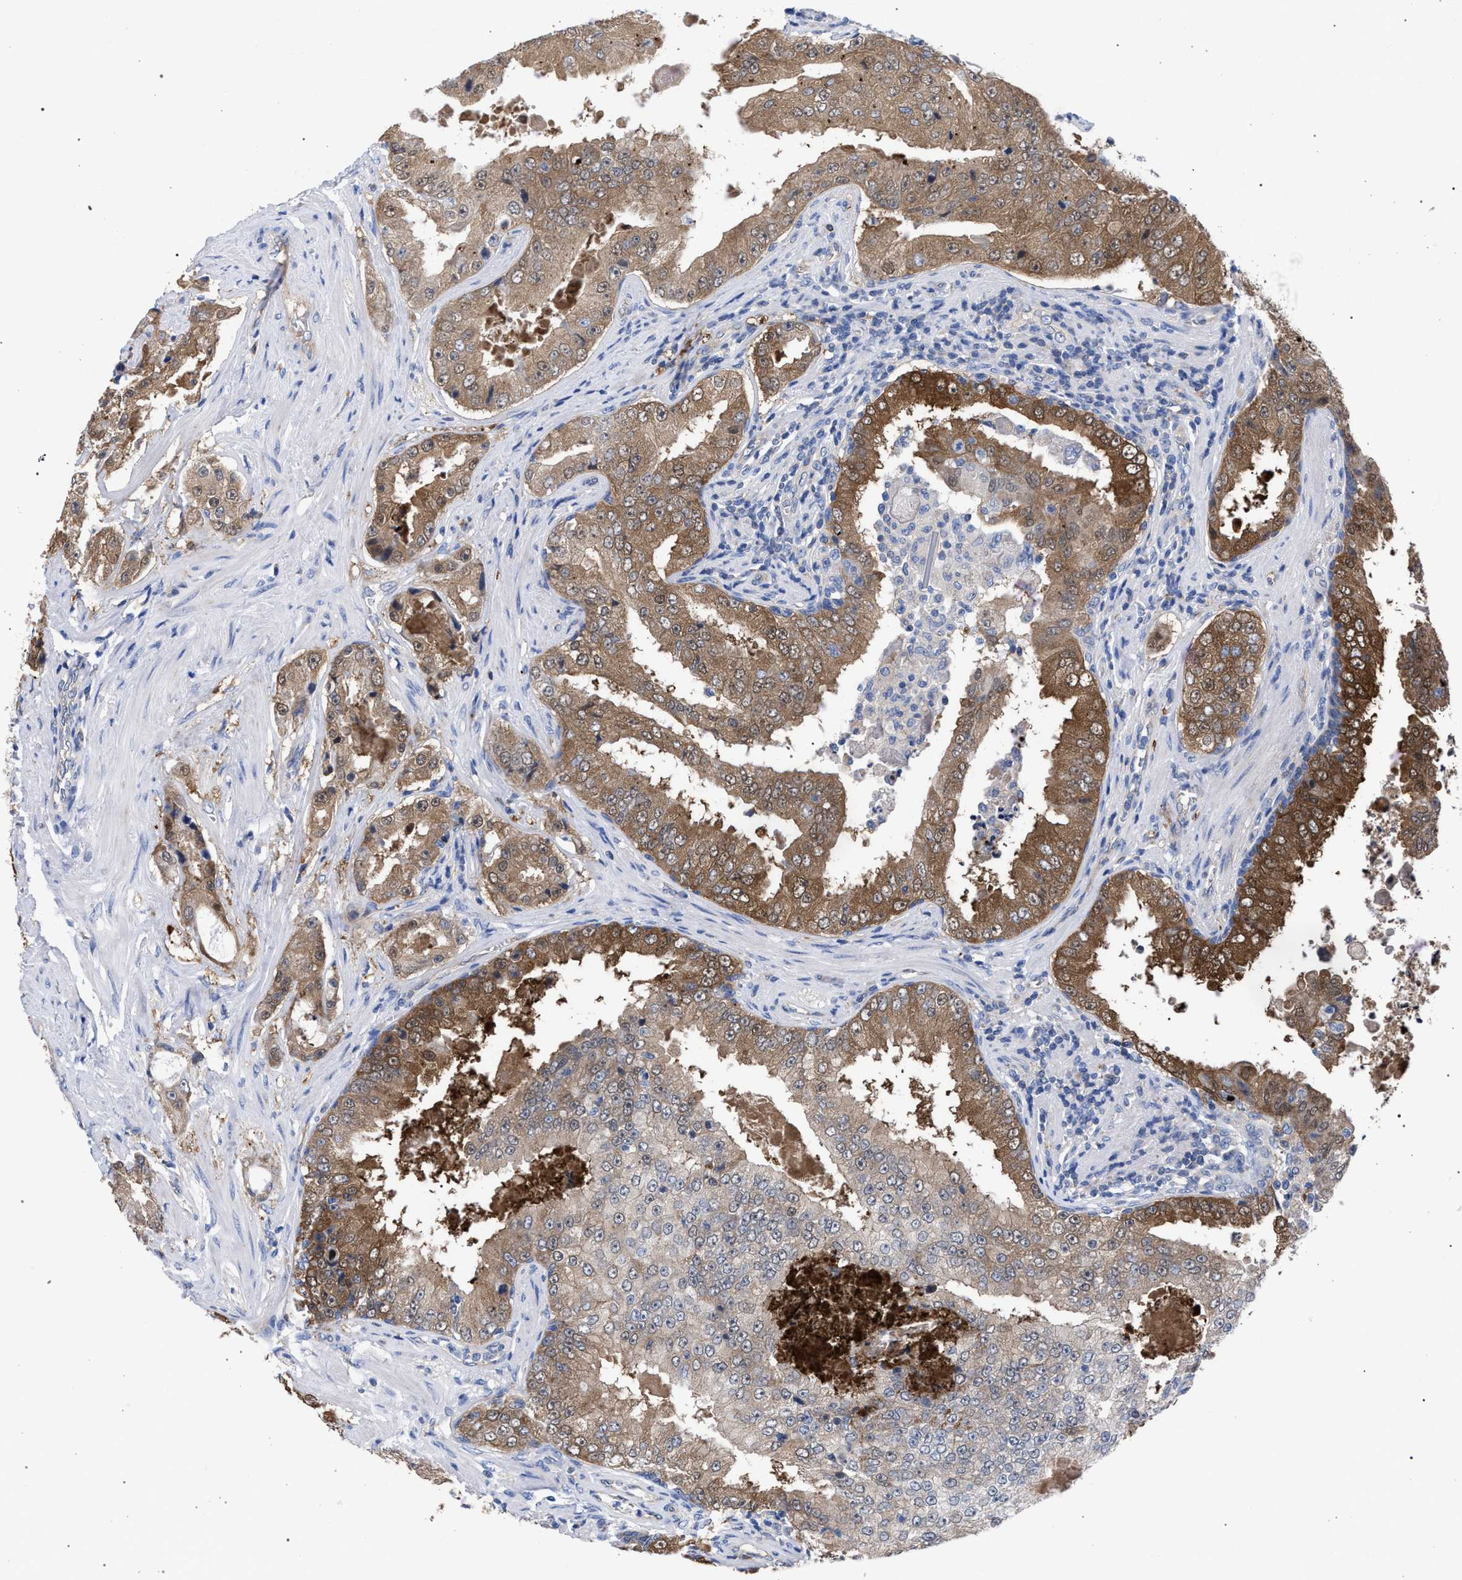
{"staining": {"intensity": "moderate", "quantity": ">75%", "location": "cytoplasmic/membranous"}, "tissue": "prostate cancer", "cell_type": "Tumor cells", "image_type": "cancer", "snomed": [{"axis": "morphology", "description": "Adenocarcinoma, High grade"}, {"axis": "topography", "description": "Prostate"}], "caption": "Immunohistochemical staining of prostate adenocarcinoma (high-grade) reveals medium levels of moderate cytoplasmic/membranous protein staining in about >75% of tumor cells.", "gene": "GMPR", "patient": {"sex": "male", "age": 73}}